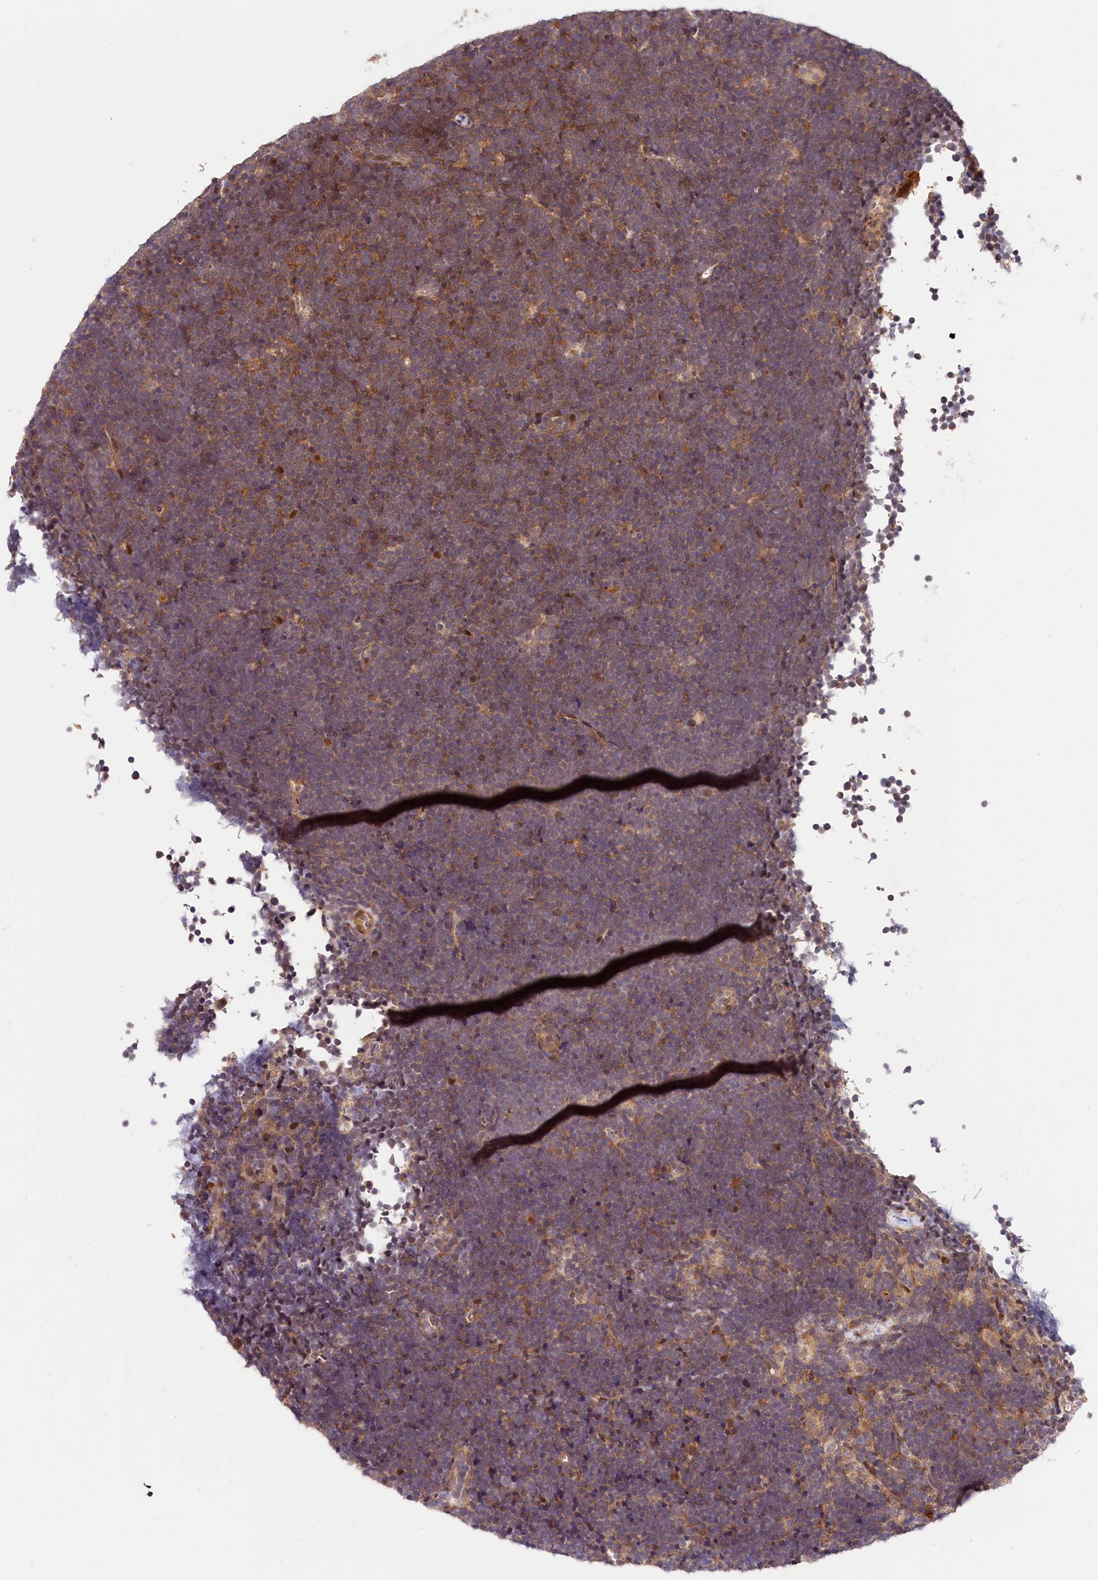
{"staining": {"intensity": "weak", "quantity": "25%-75%", "location": "cytoplasmic/membranous"}, "tissue": "lymphoma", "cell_type": "Tumor cells", "image_type": "cancer", "snomed": [{"axis": "morphology", "description": "Malignant lymphoma, non-Hodgkin's type, High grade"}, {"axis": "topography", "description": "Lymph node"}], "caption": "Immunohistochemistry (IHC) staining of lymphoma, which shows low levels of weak cytoplasmic/membranous positivity in about 25%-75% of tumor cells indicating weak cytoplasmic/membranous protein staining. The staining was performed using DAB (3,3'-diaminobenzidine) (brown) for protein detection and nuclei were counterstained in hematoxylin (blue).", "gene": "CACNA1H", "patient": {"sex": "male", "age": 13}}